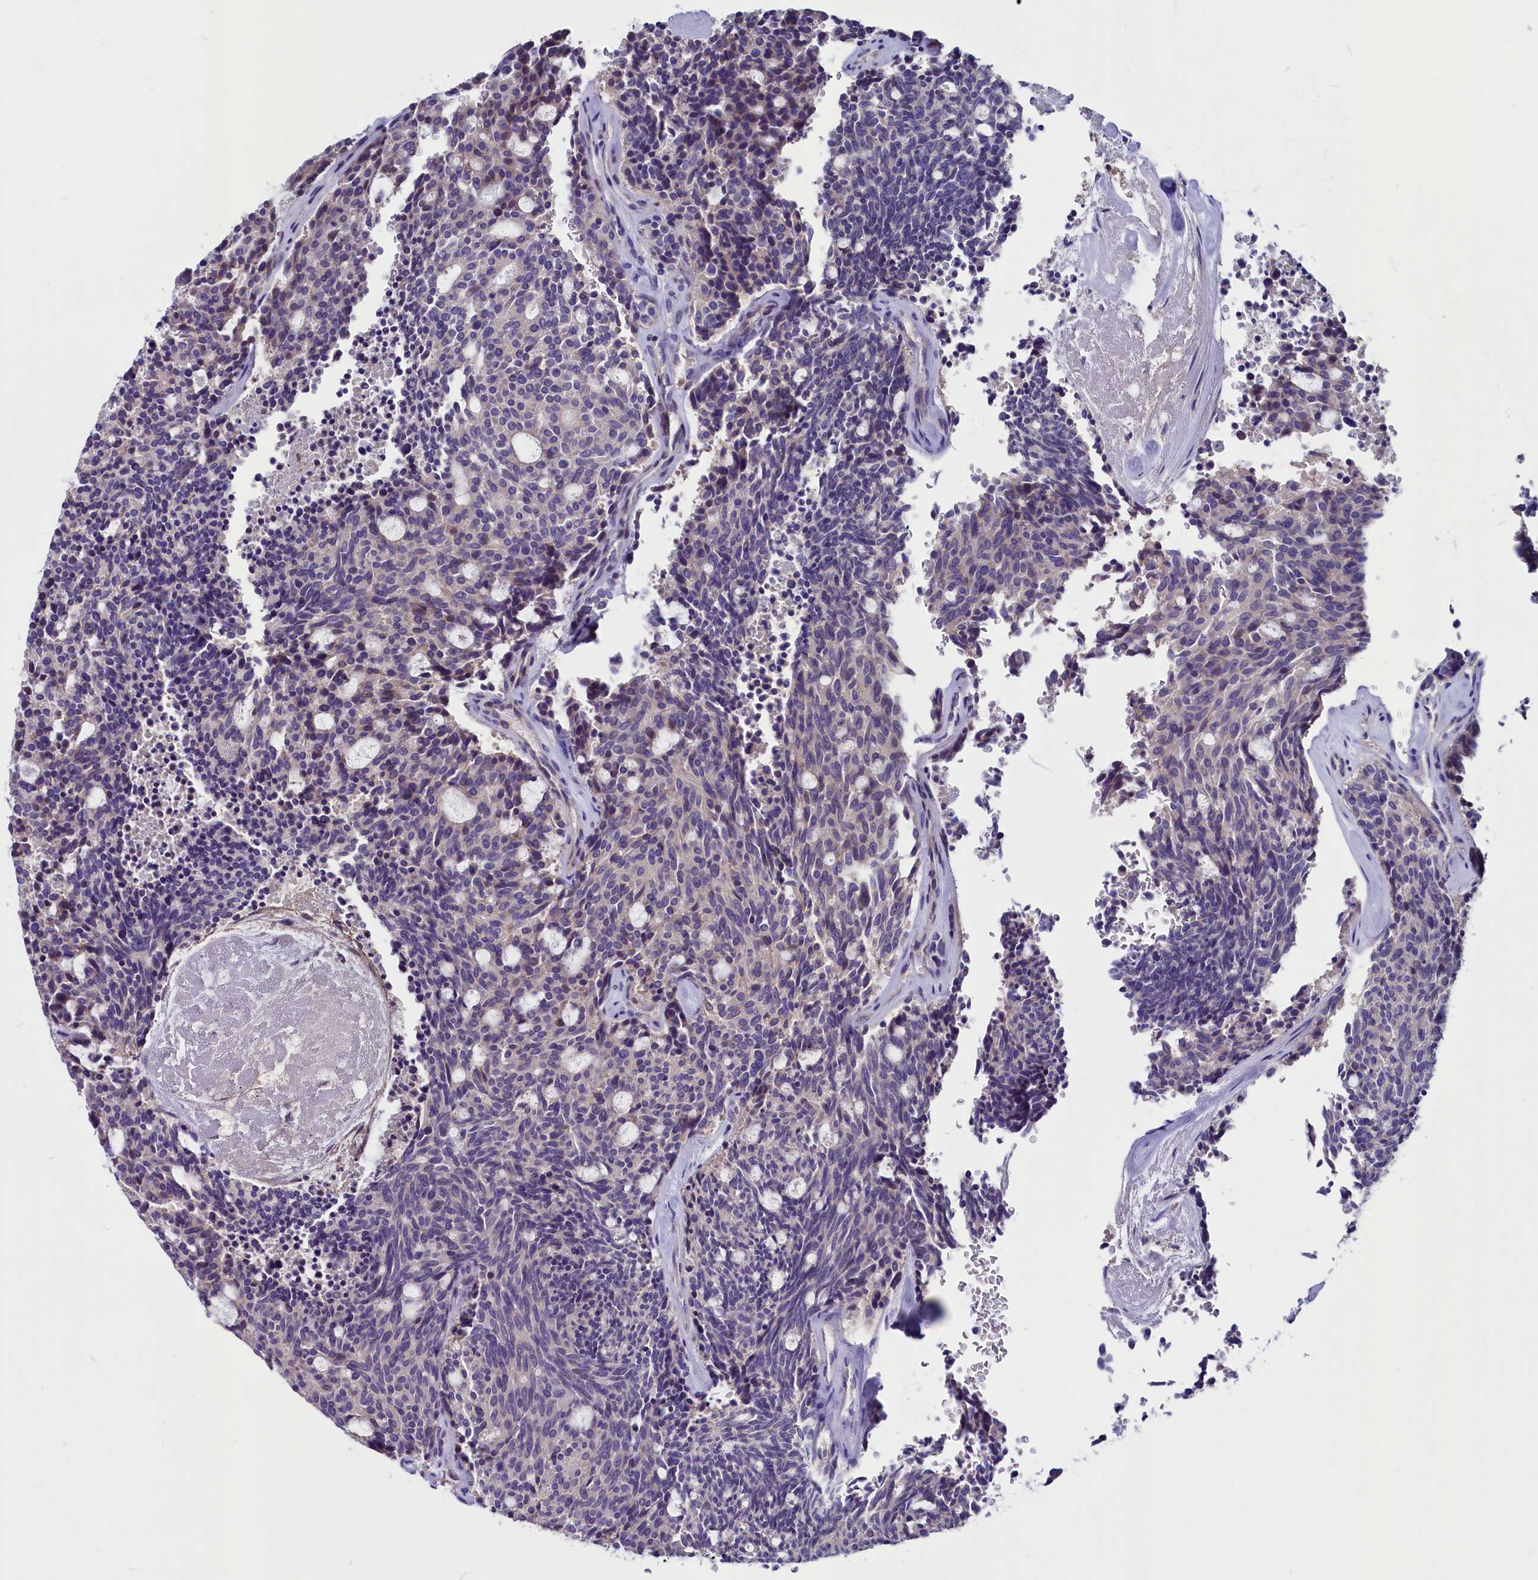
{"staining": {"intensity": "negative", "quantity": "none", "location": "none"}, "tissue": "carcinoid", "cell_type": "Tumor cells", "image_type": "cancer", "snomed": [{"axis": "morphology", "description": "Carcinoid, malignant, NOS"}, {"axis": "topography", "description": "Pancreas"}], "caption": "High power microscopy photomicrograph of an immunohistochemistry (IHC) micrograph of carcinoid (malignant), revealing no significant positivity in tumor cells.", "gene": "CCBE1", "patient": {"sex": "female", "age": 54}}